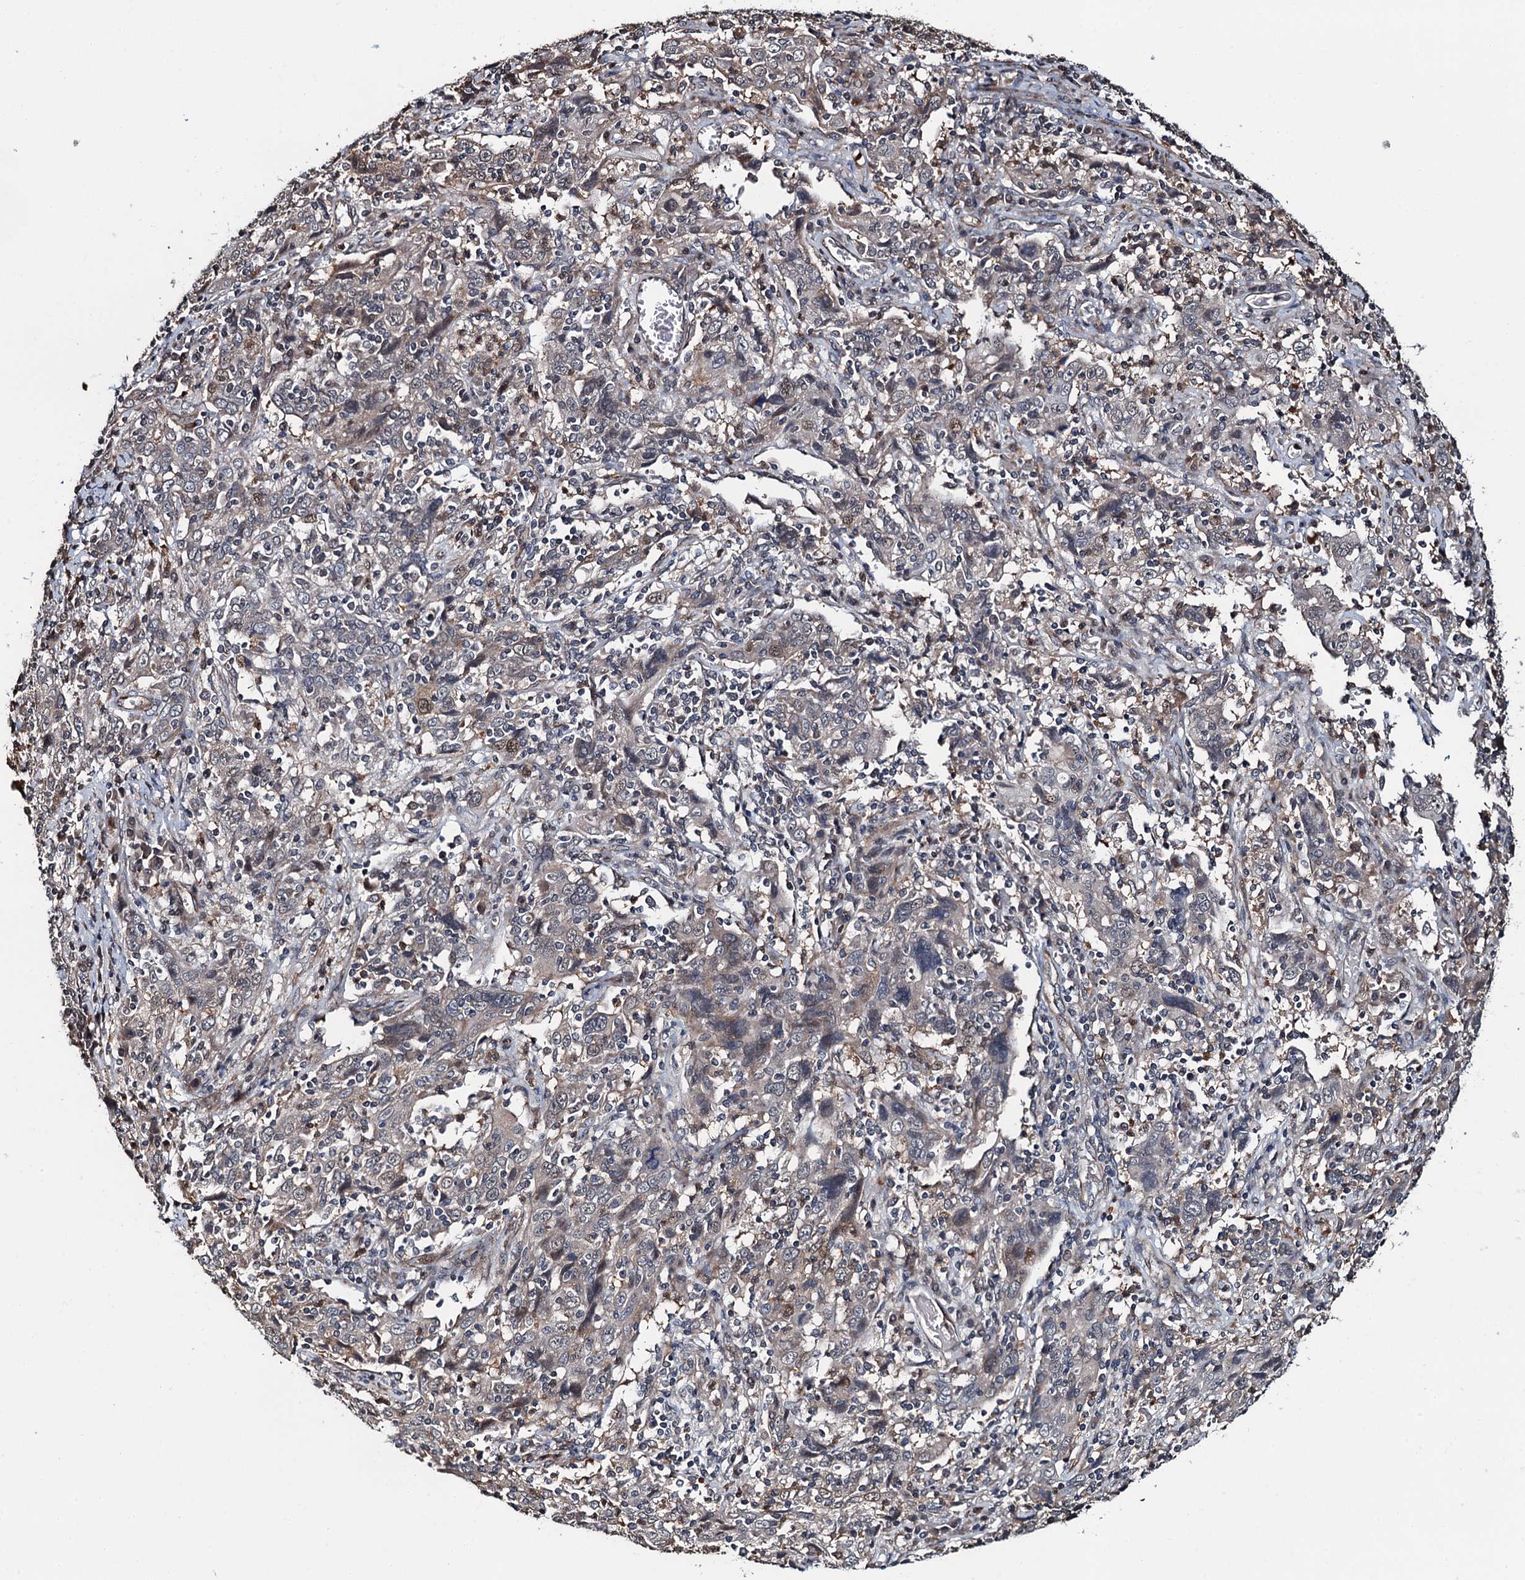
{"staining": {"intensity": "weak", "quantity": "<25%", "location": "nuclear"}, "tissue": "cervical cancer", "cell_type": "Tumor cells", "image_type": "cancer", "snomed": [{"axis": "morphology", "description": "Squamous cell carcinoma, NOS"}, {"axis": "topography", "description": "Cervix"}], "caption": "This is an immunohistochemistry (IHC) histopathology image of cervical cancer (squamous cell carcinoma). There is no staining in tumor cells.", "gene": "WHAMM", "patient": {"sex": "female", "age": 46}}